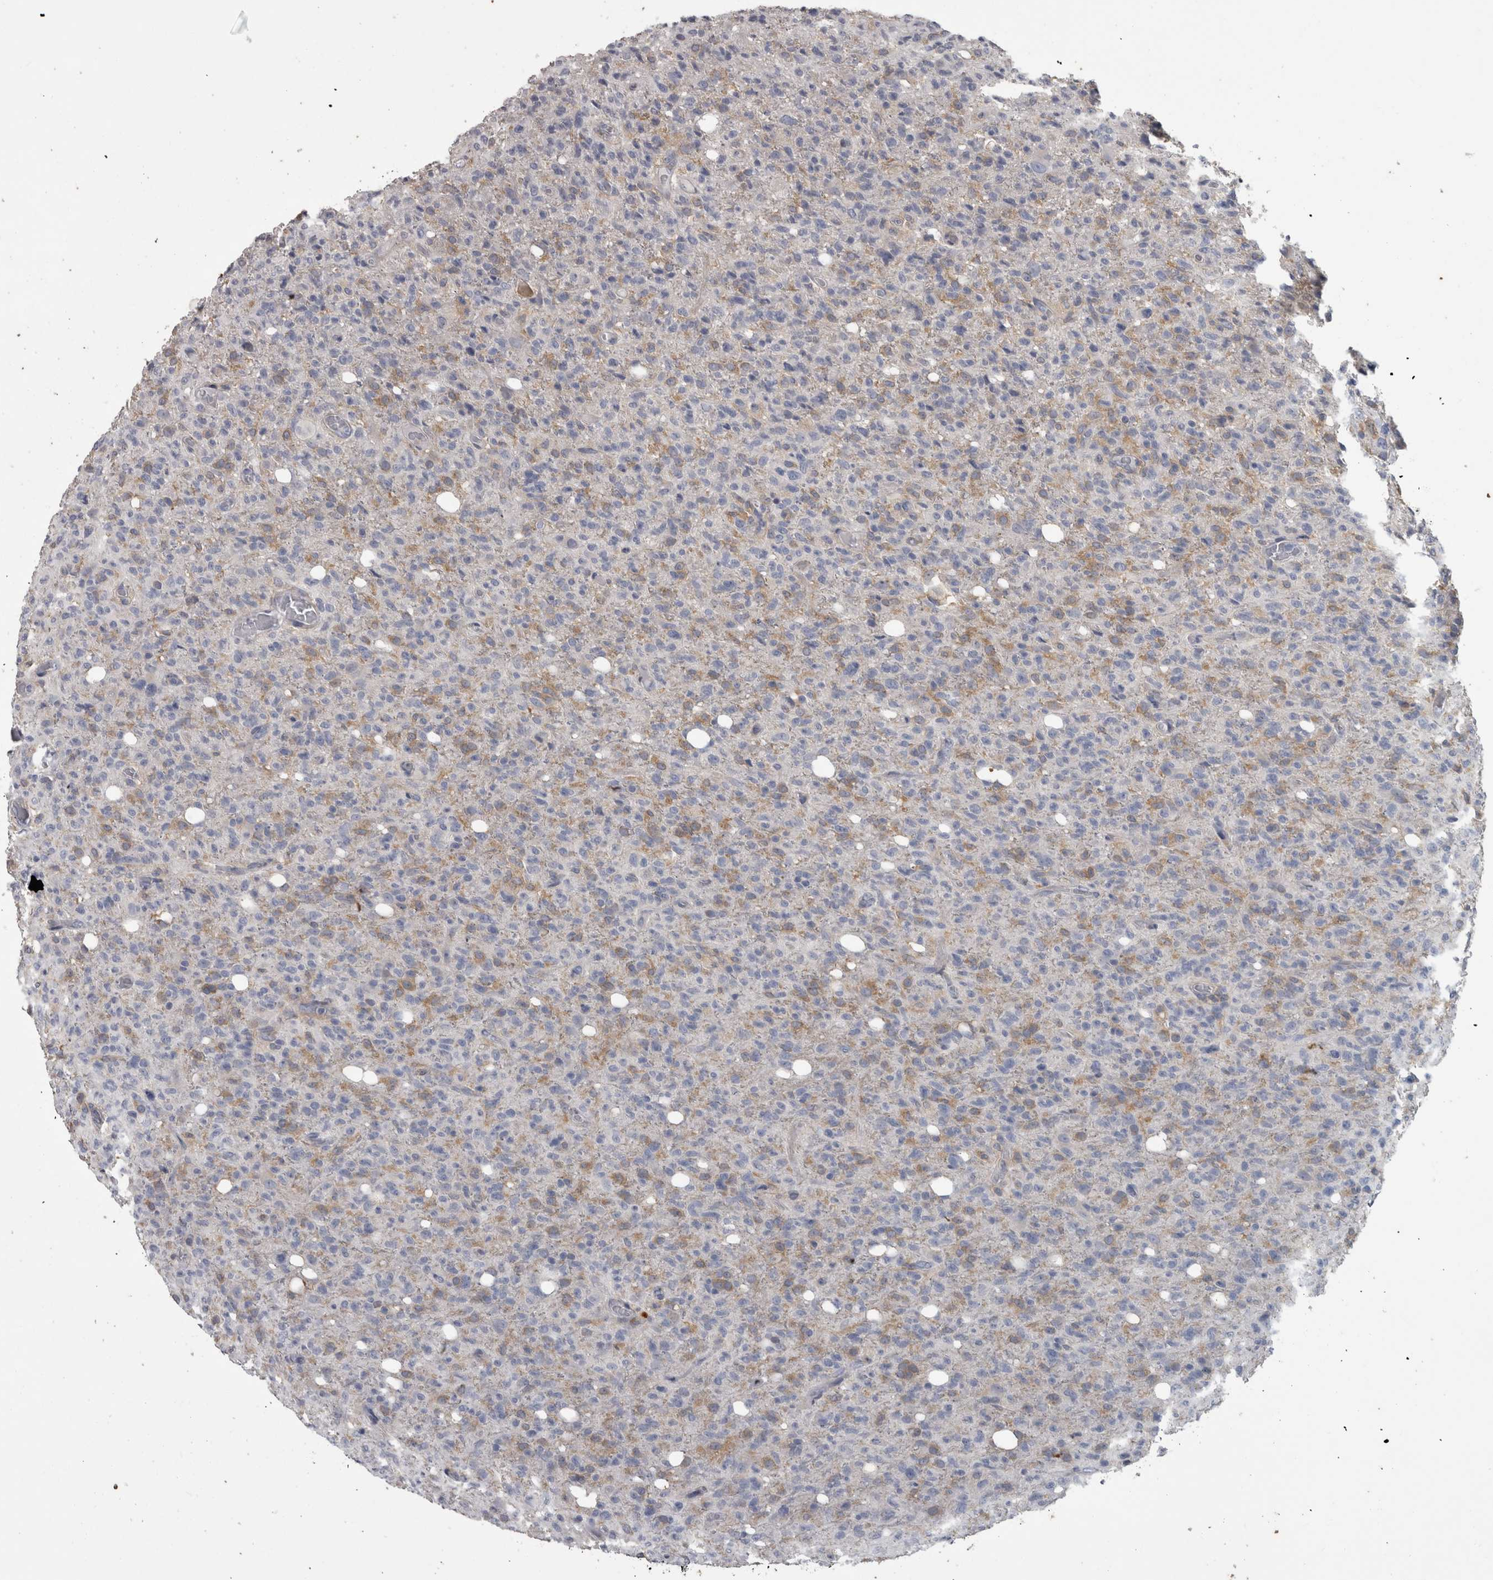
{"staining": {"intensity": "weak", "quantity": "25%-75%", "location": "cytoplasmic/membranous"}, "tissue": "glioma", "cell_type": "Tumor cells", "image_type": "cancer", "snomed": [{"axis": "morphology", "description": "Glioma, malignant, High grade"}, {"axis": "topography", "description": "Brain"}], "caption": "Protein expression analysis of human high-grade glioma (malignant) reveals weak cytoplasmic/membranous expression in approximately 25%-75% of tumor cells.", "gene": "EFEMP2", "patient": {"sex": "female", "age": 57}}